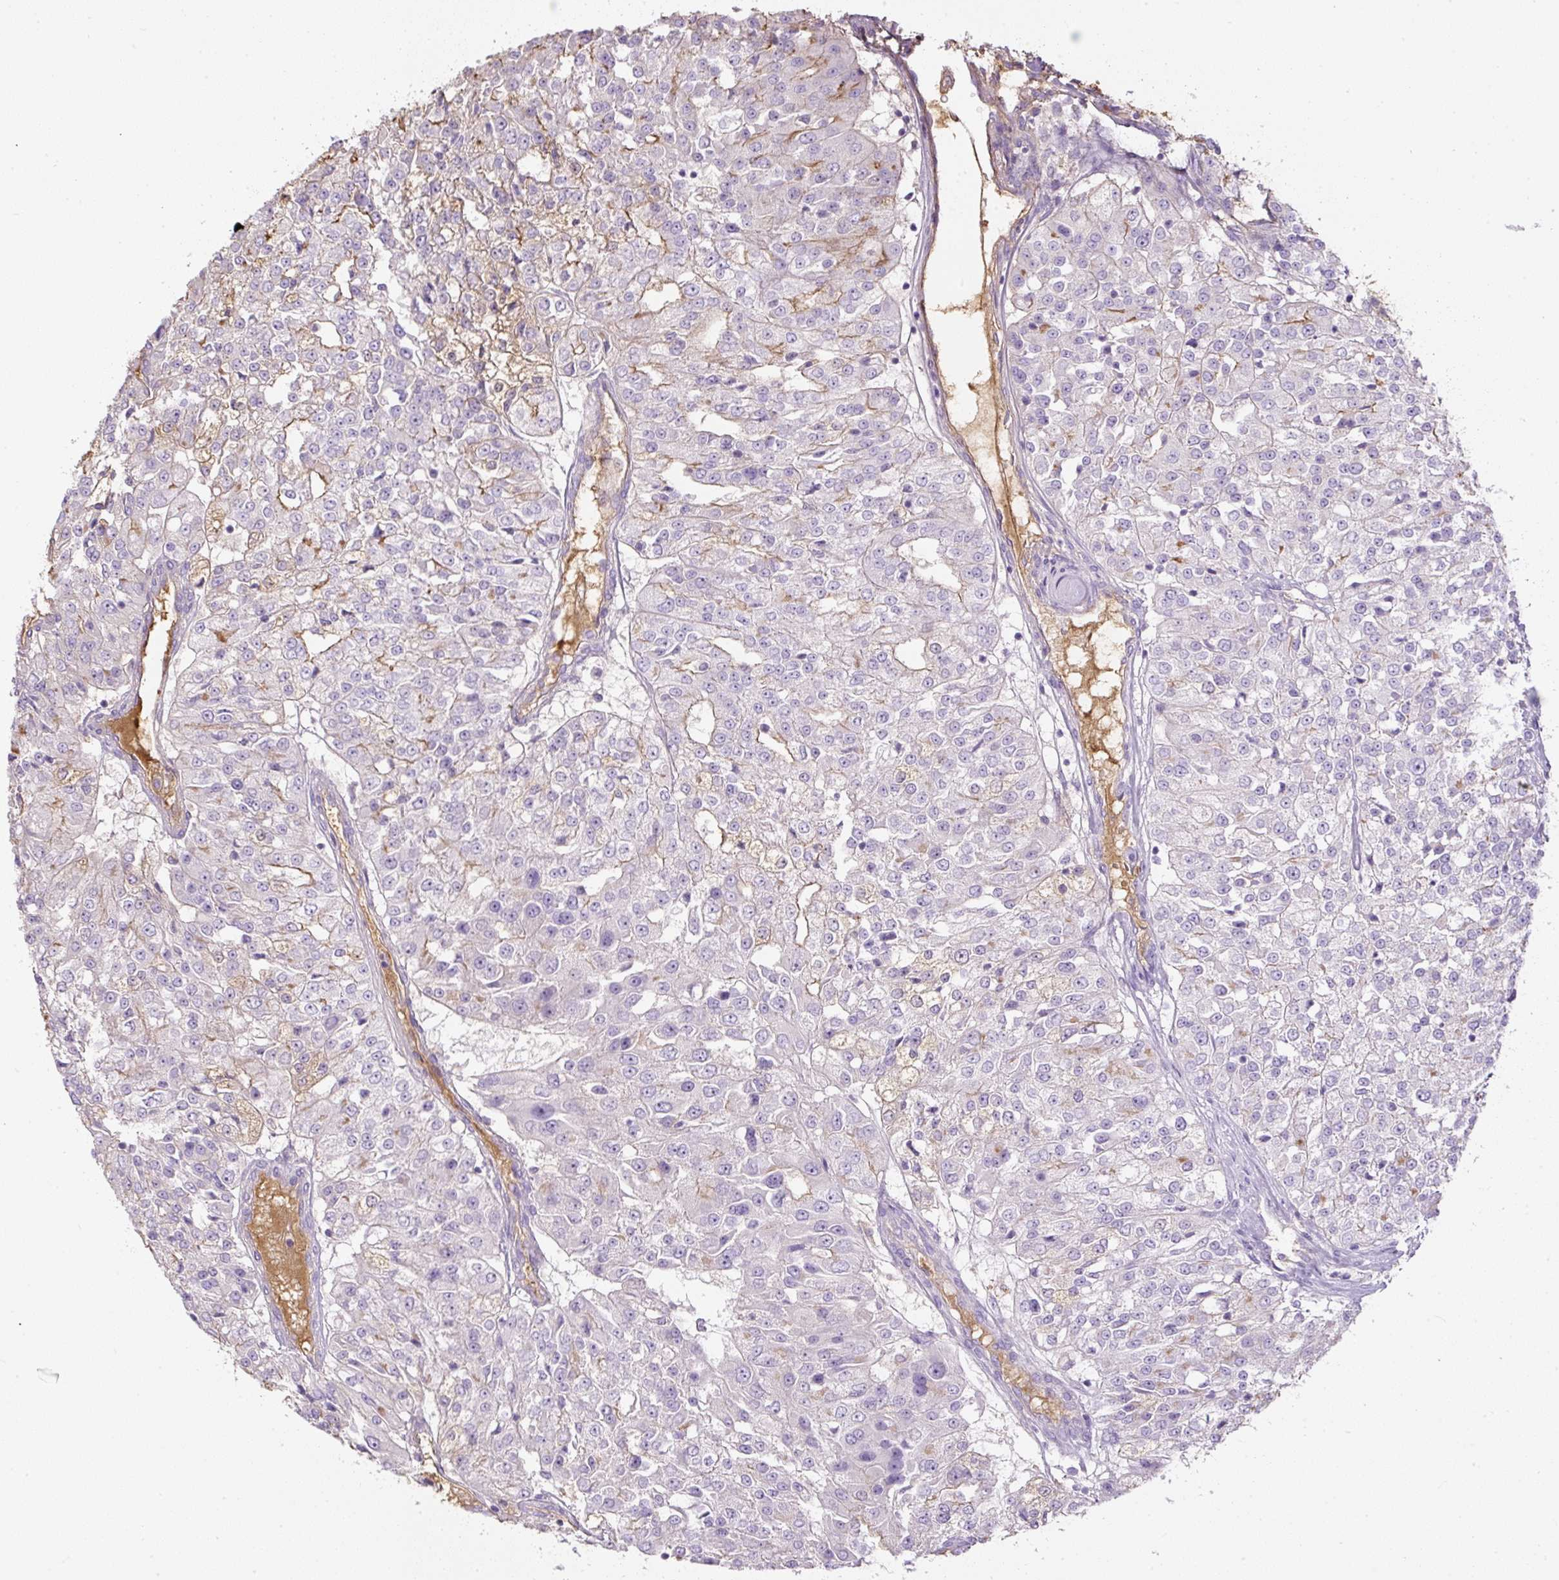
{"staining": {"intensity": "negative", "quantity": "none", "location": "none"}, "tissue": "renal cancer", "cell_type": "Tumor cells", "image_type": "cancer", "snomed": [{"axis": "morphology", "description": "Adenocarcinoma, NOS"}, {"axis": "topography", "description": "Kidney"}], "caption": "Immunohistochemical staining of renal adenocarcinoma shows no significant staining in tumor cells.", "gene": "APOA1", "patient": {"sex": "female", "age": 63}}